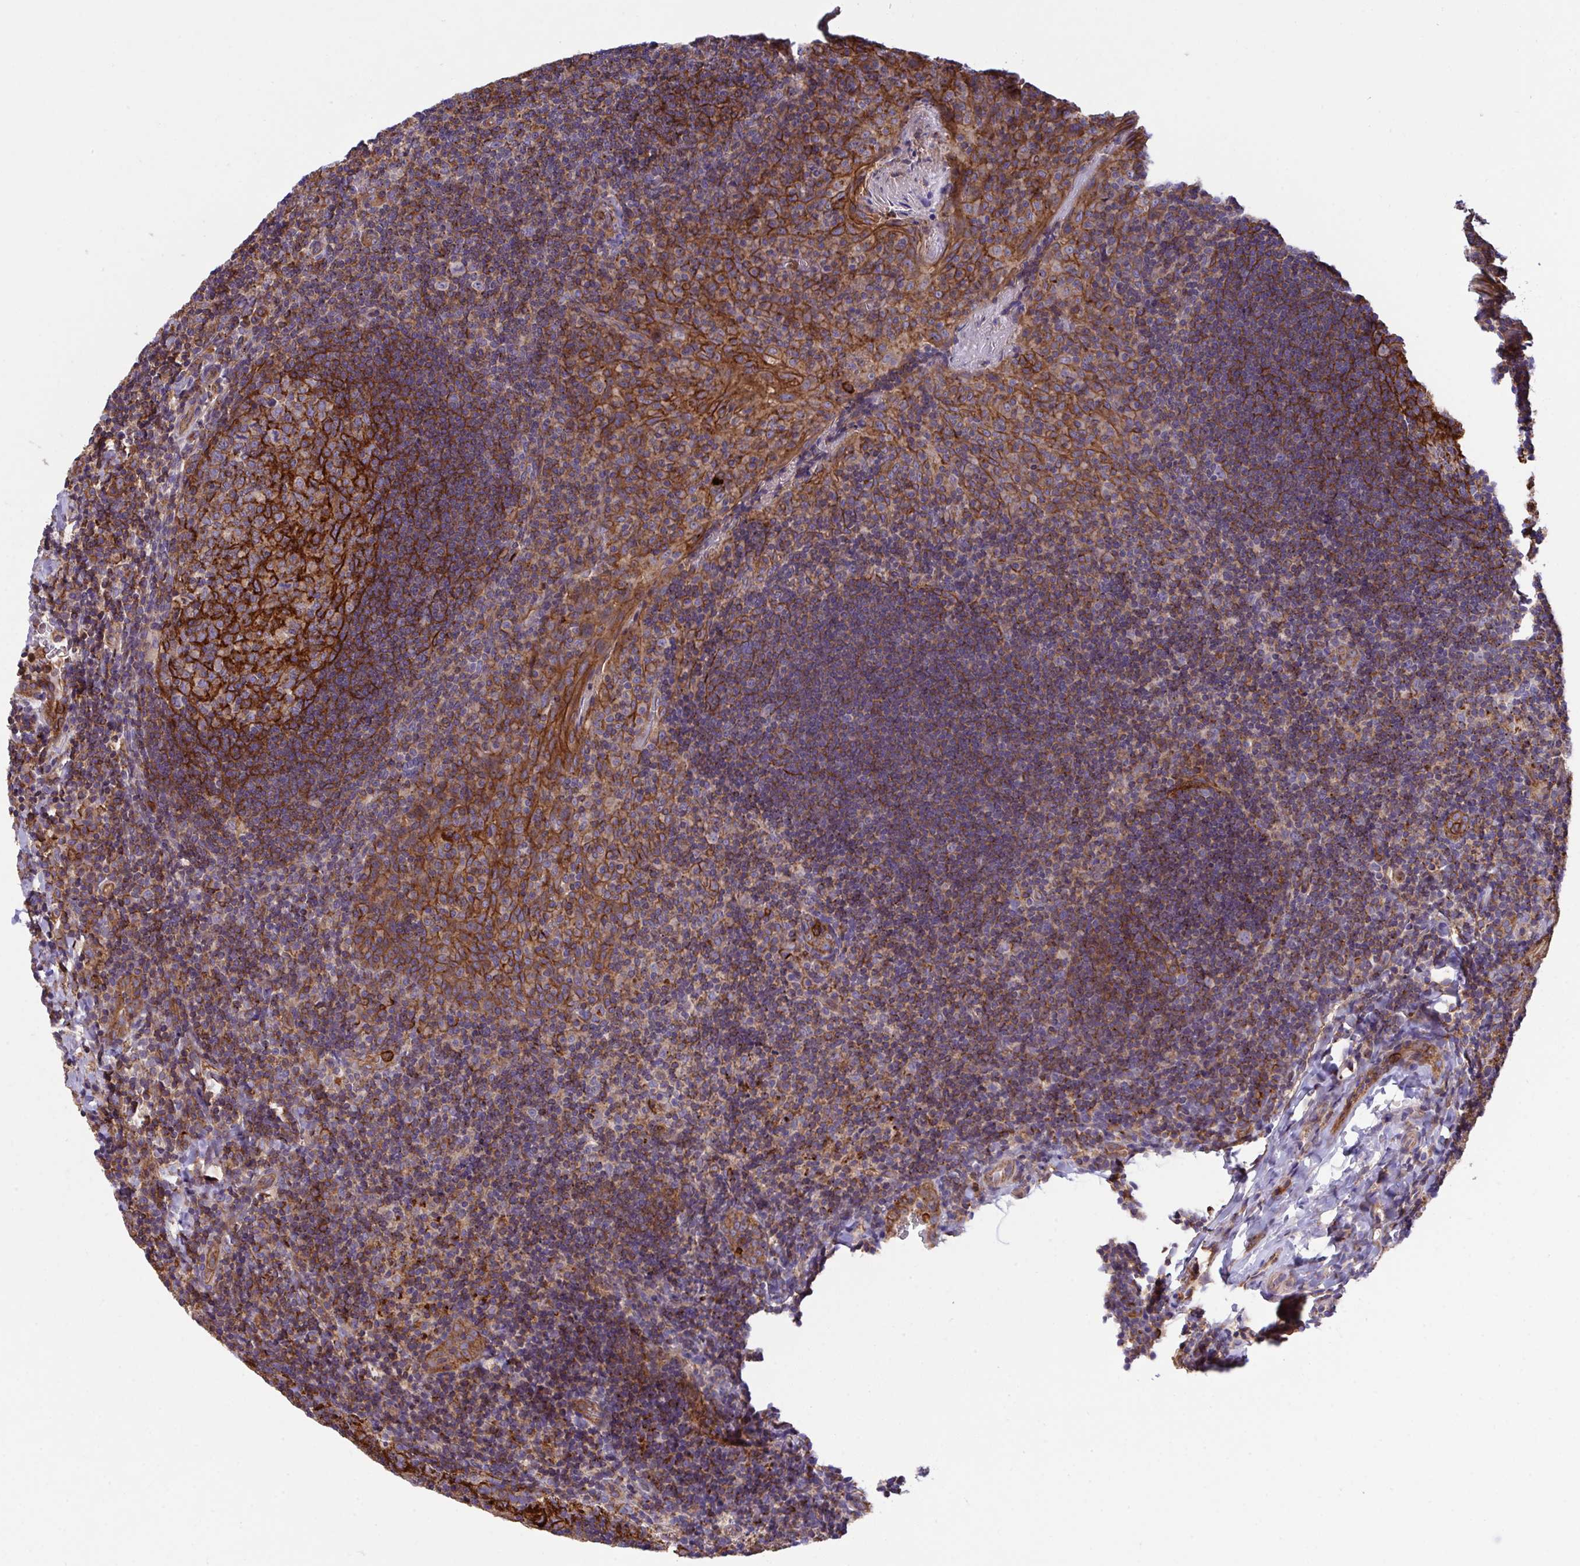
{"staining": {"intensity": "strong", "quantity": "25%-75%", "location": "cytoplasmic/membranous"}, "tissue": "tonsil", "cell_type": "Germinal center cells", "image_type": "normal", "snomed": [{"axis": "morphology", "description": "Normal tissue, NOS"}, {"axis": "topography", "description": "Tonsil"}], "caption": "Protein expression analysis of unremarkable tonsil reveals strong cytoplasmic/membranous expression in approximately 25%-75% of germinal center cells.", "gene": "C4orf36", "patient": {"sex": "male", "age": 17}}